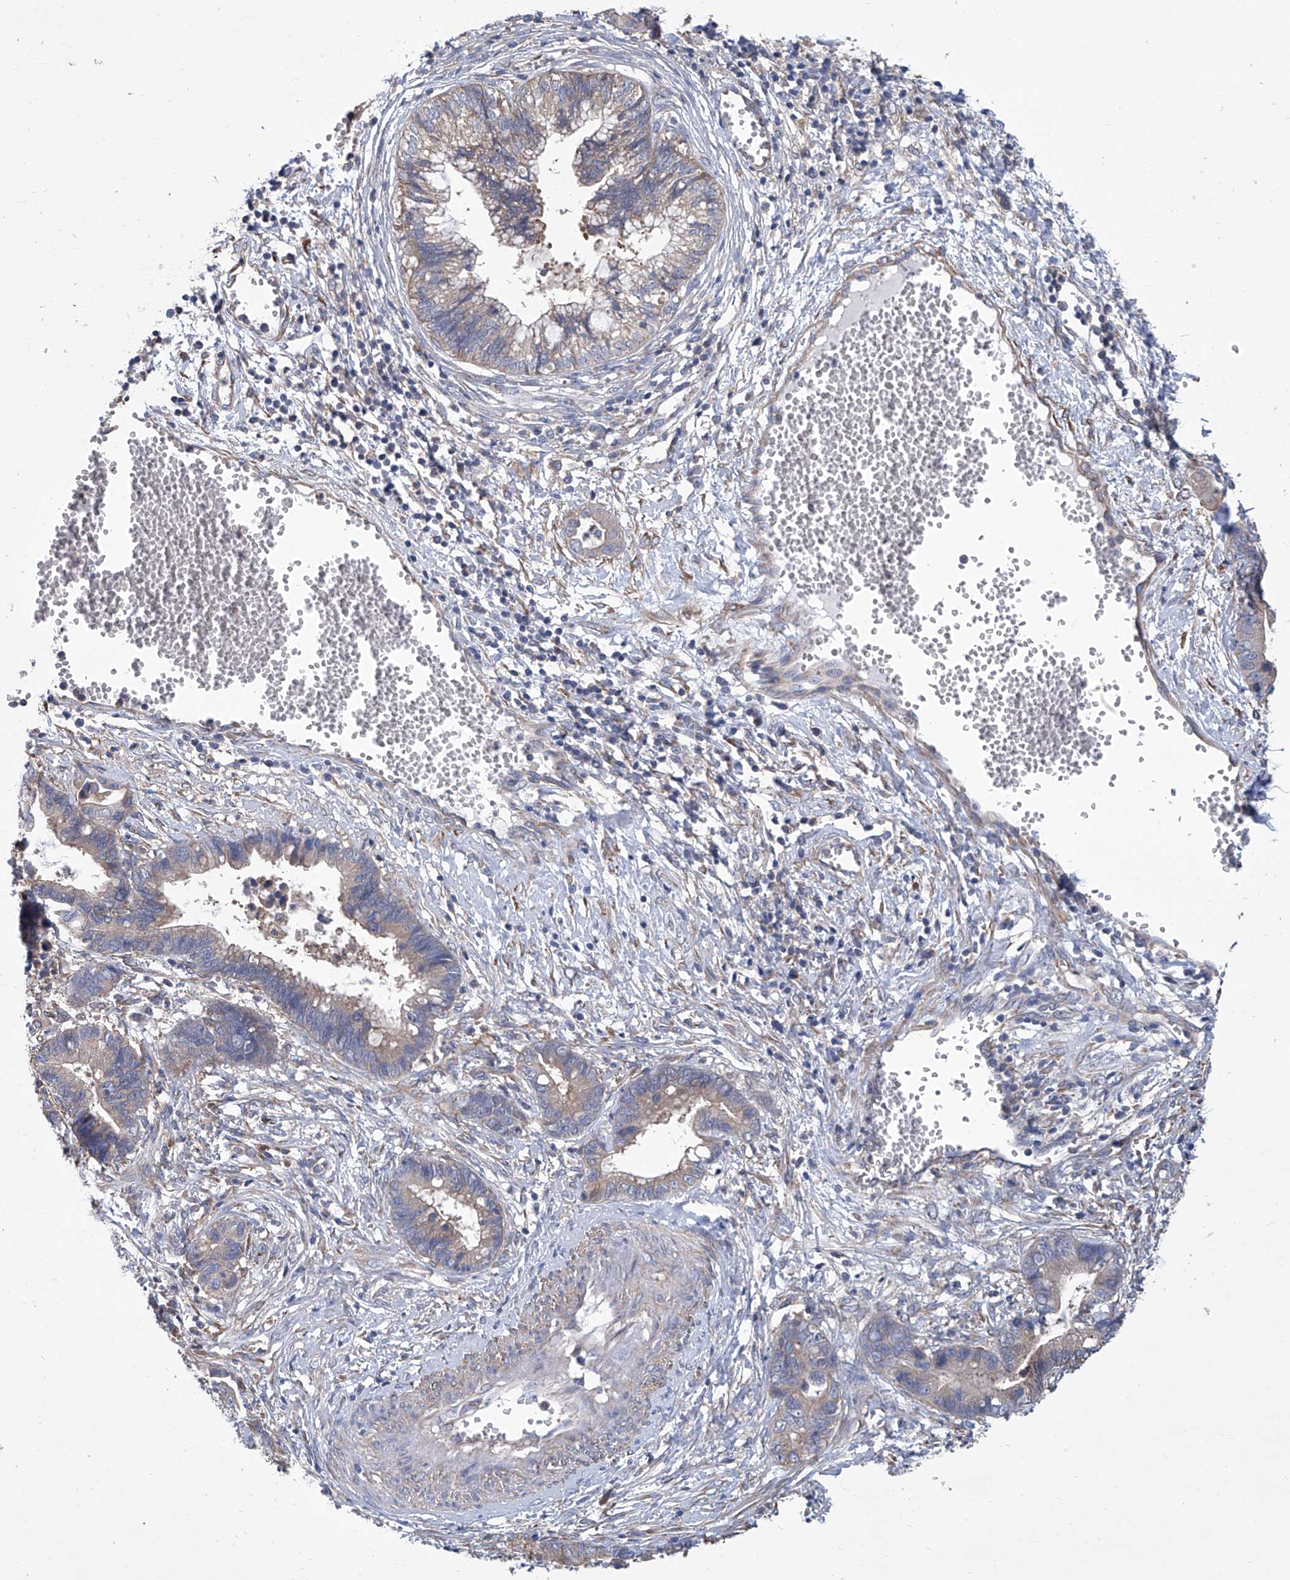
{"staining": {"intensity": "weak", "quantity": ">75%", "location": "cytoplasmic/membranous"}, "tissue": "cervical cancer", "cell_type": "Tumor cells", "image_type": "cancer", "snomed": [{"axis": "morphology", "description": "Adenocarcinoma, NOS"}, {"axis": "topography", "description": "Cervix"}], "caption": "Brown immunohistochemical staining in cervical adenocarcinoma exhibits weak cytoplasmic/membranous expression in about >75% of tumor cells. The protein is stained brown, and the nuclei are stained in blue (DAB IHC with brightfield microscopy, high magnification).", "gene": "SMS", "patient": {"sex": "female", "age": 44}}